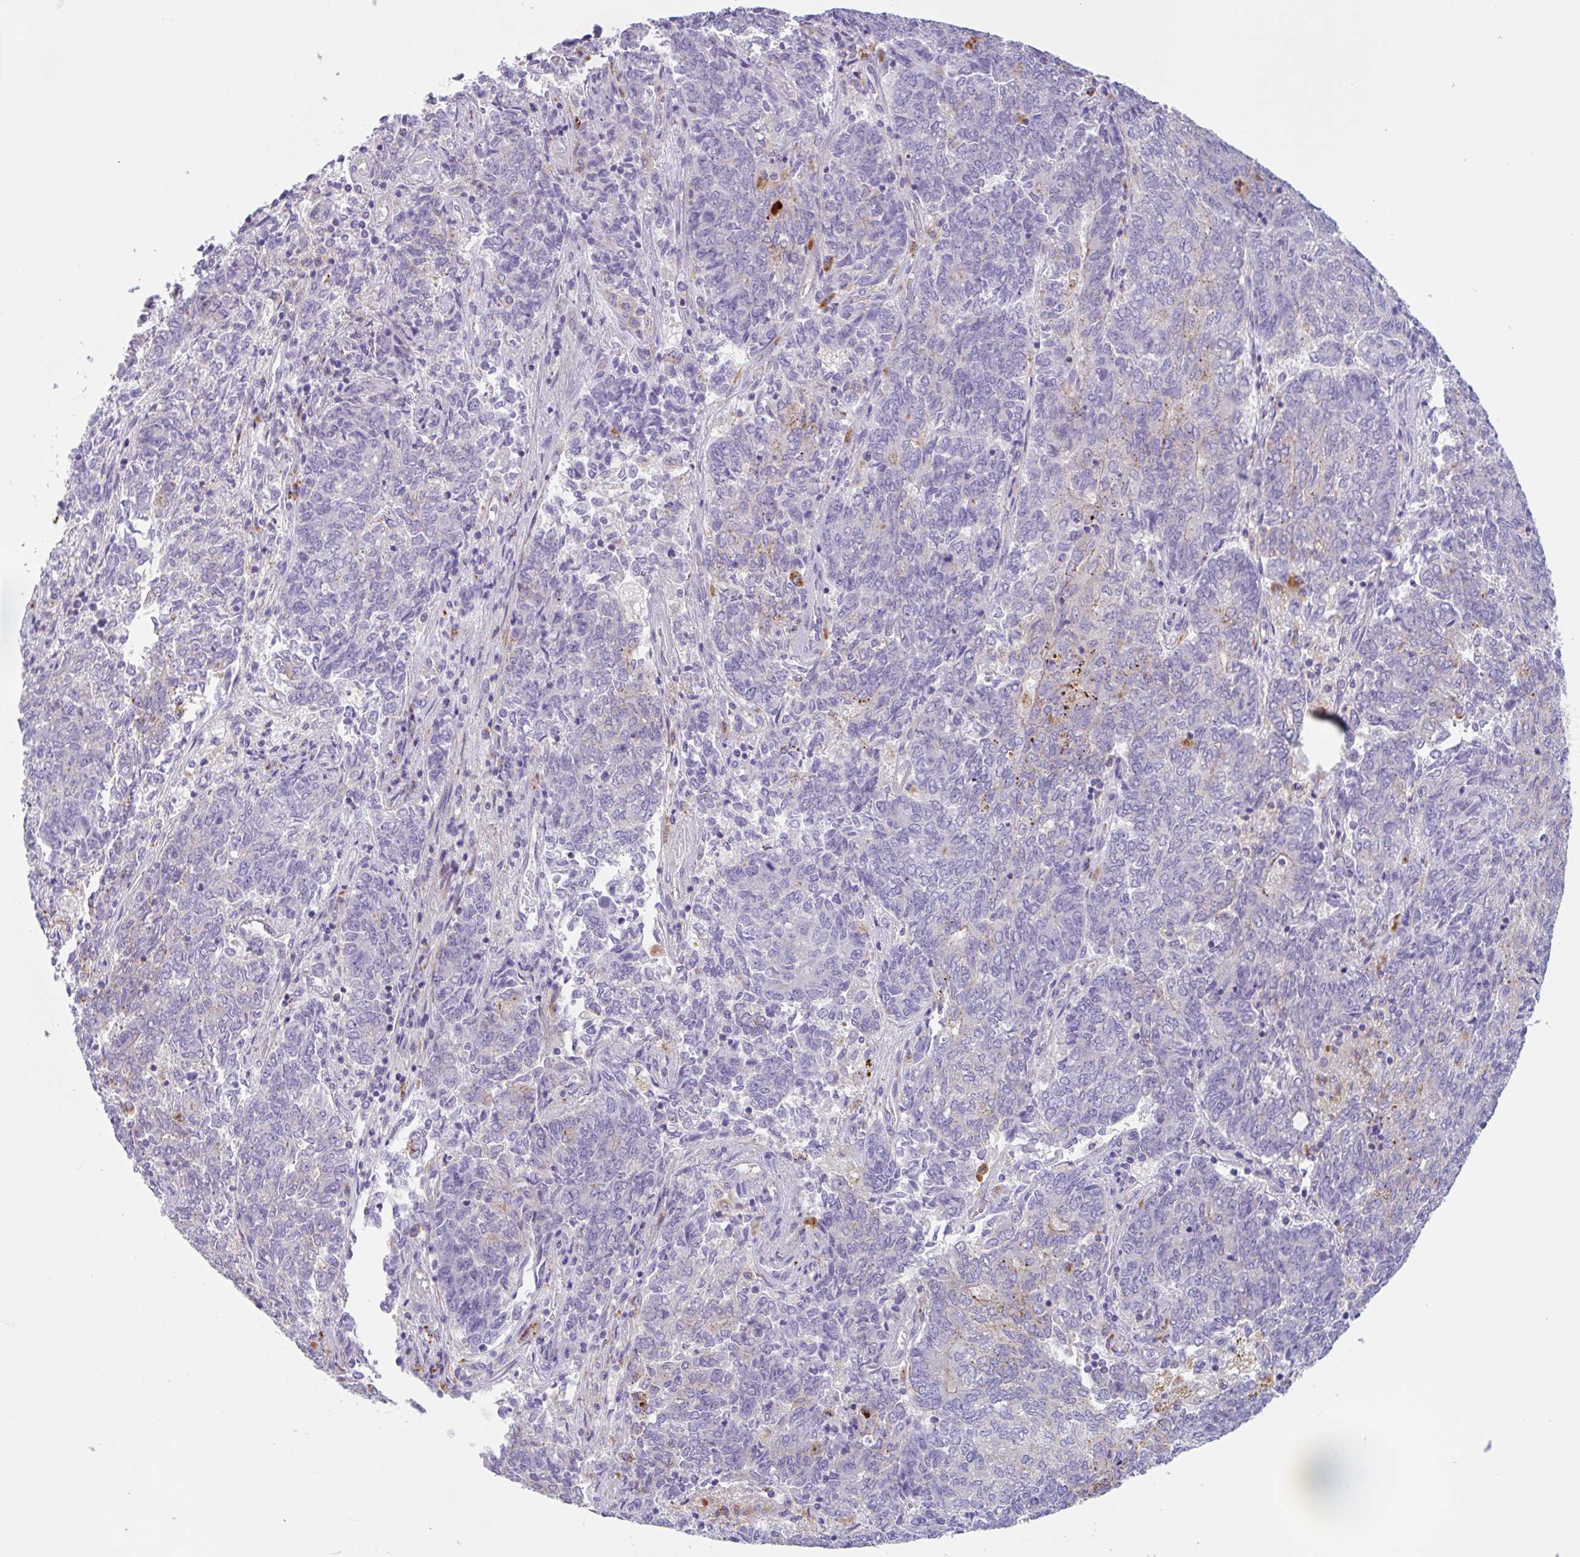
{"staining": {"intensity": "weak", "quantity": "<25%", "location": "cytoplasmic/membranous"}, "tissue": "endometrial cancer", "cell_type": "Tumor cells", "image_type": "cancer", "snomed": [{"axis": "morphology", "description": "Adenocarcinoma, NOS"}, {"axis": "topography", "description": "Endometrium"}], "caption": "Immunohistochemical staining of human endometrial cancer (adenocarcinoma) exhibits no significant expression in tumor cells.", "gene": "LENG9", "patient": {"sex": "female", "age": 80}}